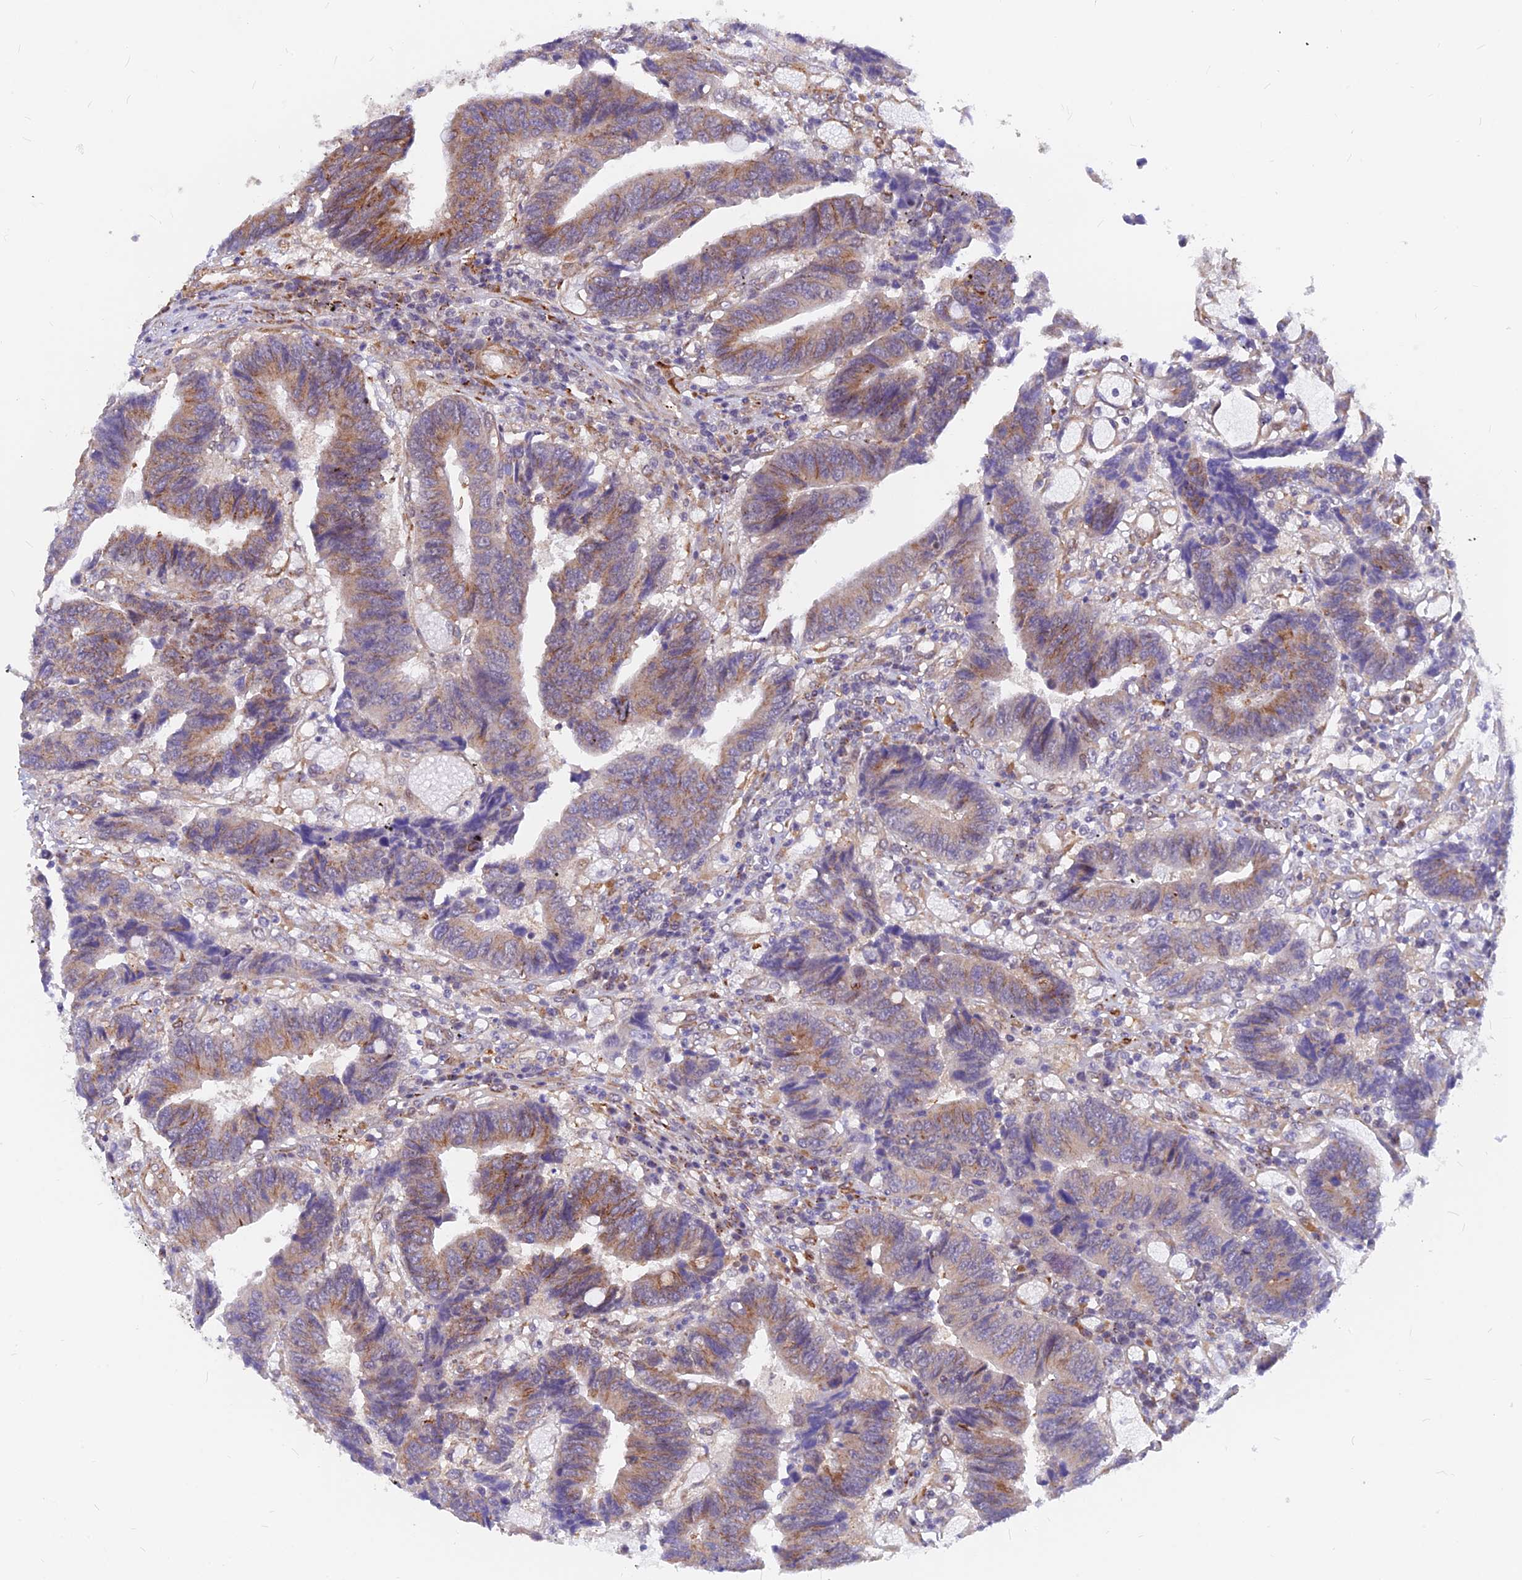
{"staining": {"intensity": "moderate", "quantity": "25%-75%", "location": "cytoplasmic/membranous"}, "tissue": "colorectal cancer", "cell_type": "Tumor cells", "image_type": "cancer", "snomed": [{"axis": "morphology", "description": "Adenocarcinoma, NOS"}, {"axis": "topography", "description": "Rectum"}], "caption": "Tumor cells show medium levels of moderate cytoplasmic/membranous staining in approximately 25%-75% of cells in colorectal cancer.", "gene": "VSTM2L", "patient": {"sex": "male", "age": 84}}